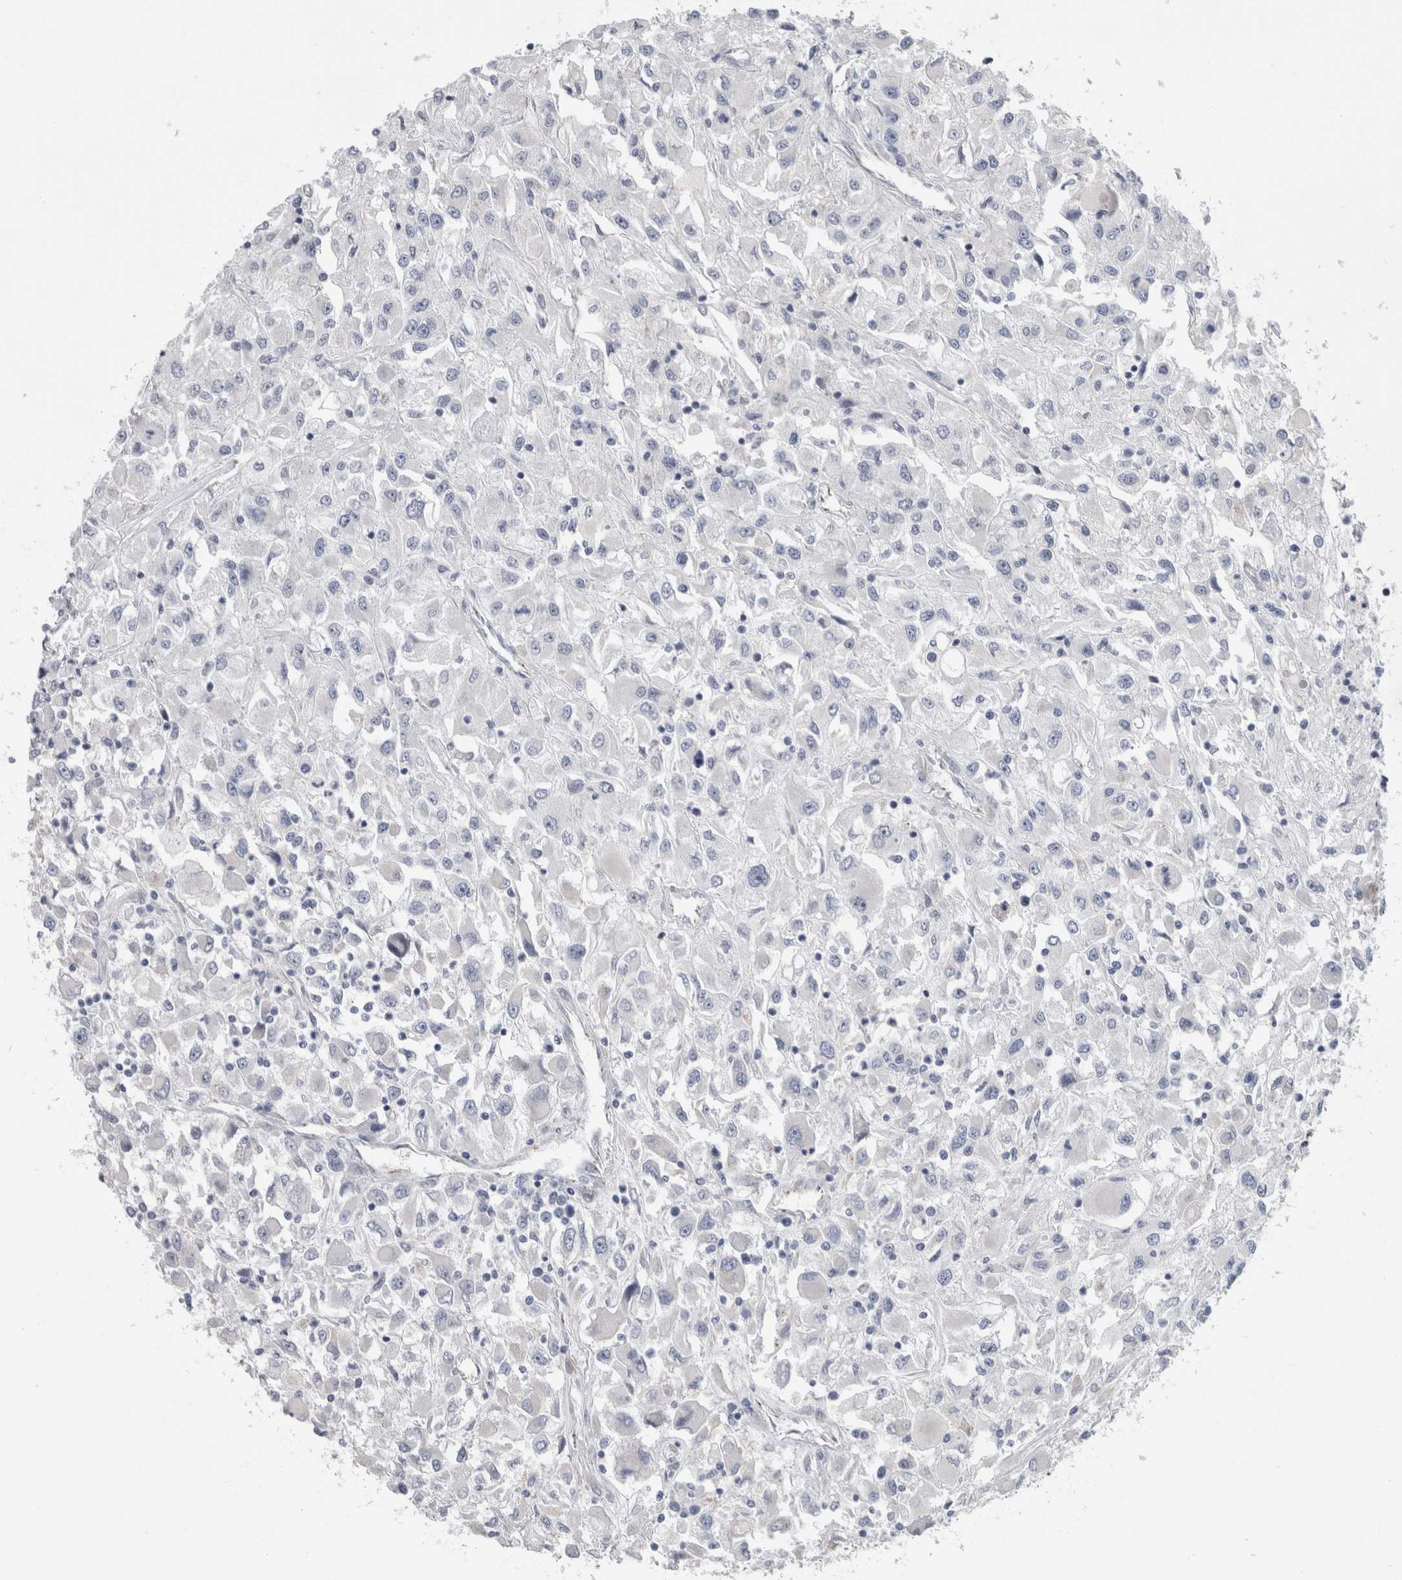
{"staining": {"intensity": "negative", "quantity": "none", "location": "none"}, "tissue": "renal cancer", "cell_type": "Tumor cells", "image_type": "cancer", "snomed": [{"axis": "morphology", "description": "Adenocarcinoma, NOS"}, {"axis": "topography", "description": "Kidney"}], "caption": "High power microscopy histopathology image of an immunohistochemistry micrograph of adenocarcinoma (renal), revealing no significant staining in tumor cells.", "gene": "AKAP9", "patient": {"sex": "female", "age": 52}}